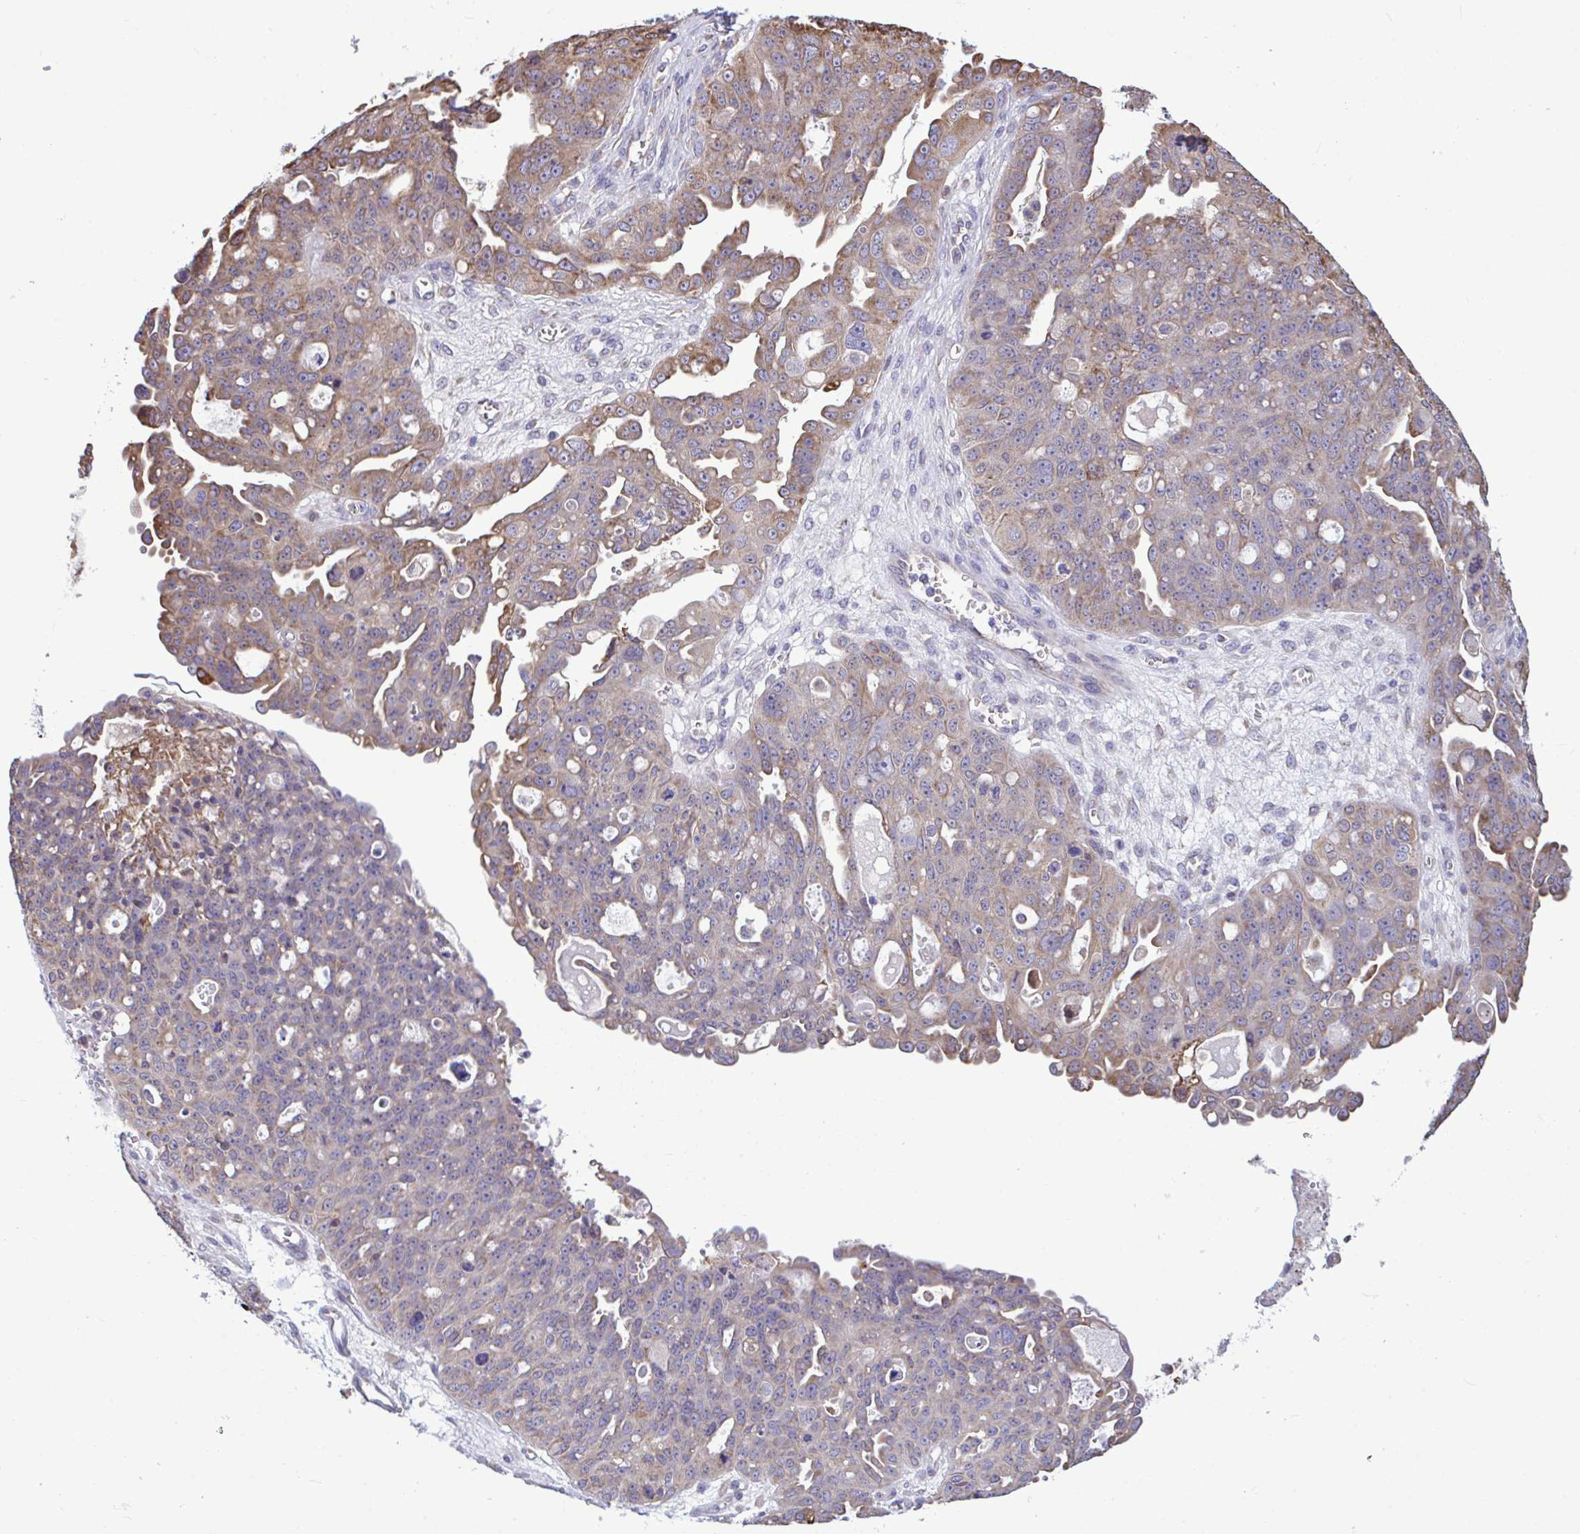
{"staining": {"intensity": "moderate", "quantity": "25%-75%", "location": "cytoplasmic/membranous"}, "tissue": "ovarian cancer", "cell_type": "Tumor cells", "image_type": "cancer", "snomed": [{"axis": "morphology", "description": "Carcinoma, endometroid"}, {"axis": "topography", "description": "Ovary"}], "caption": "Protein staining demonstrates moderate cytoplasmic/membranous staining in approximately 25%-75% of tumor cells in endometroid carcinoma (ovarian).", "gene": "PIGK", "patient": {"sex": "female", "age": 70}}